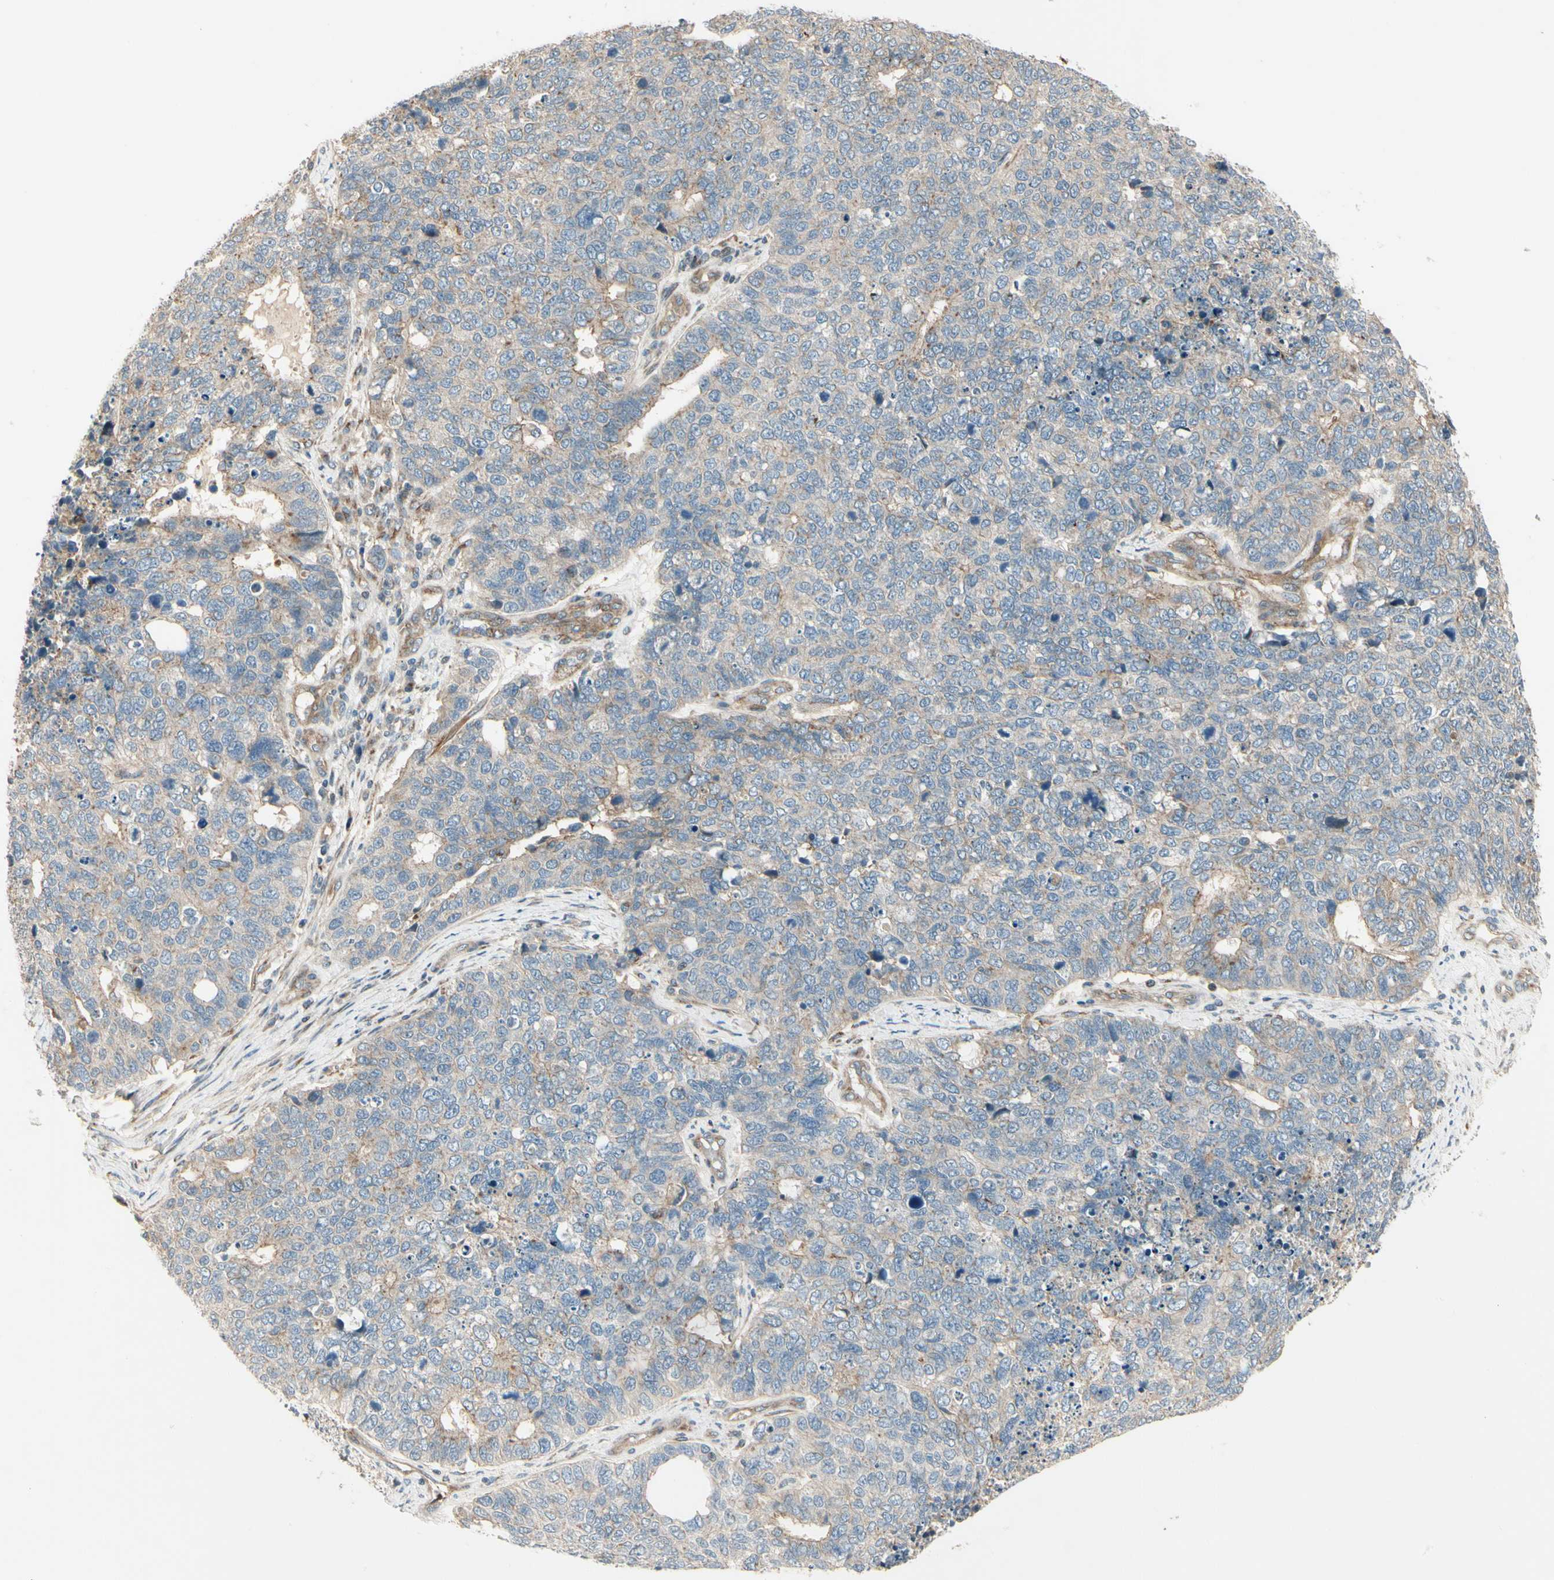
{"staining": {"intensity": "weak", "quantity": ">75%", "location": "cytoplasmic/membranous"}, "tissue": "cervical cancer", "cell_type": "Tumor cells", "image_type": "cancer", "snomed": [{"axis": "morphology", "description": "Squamous cell carcinoma, NOS"}, {"axis": "topography", "description": "Cervix"}], "caption": "IHC of squamous cell carcinoma (cervical) shows low levels of weak cytoplasmic/membranous staining in approximately >75% of tumor cells.", "gene": "ABCA3", "patient": {"sex": "female", "age": 63}}